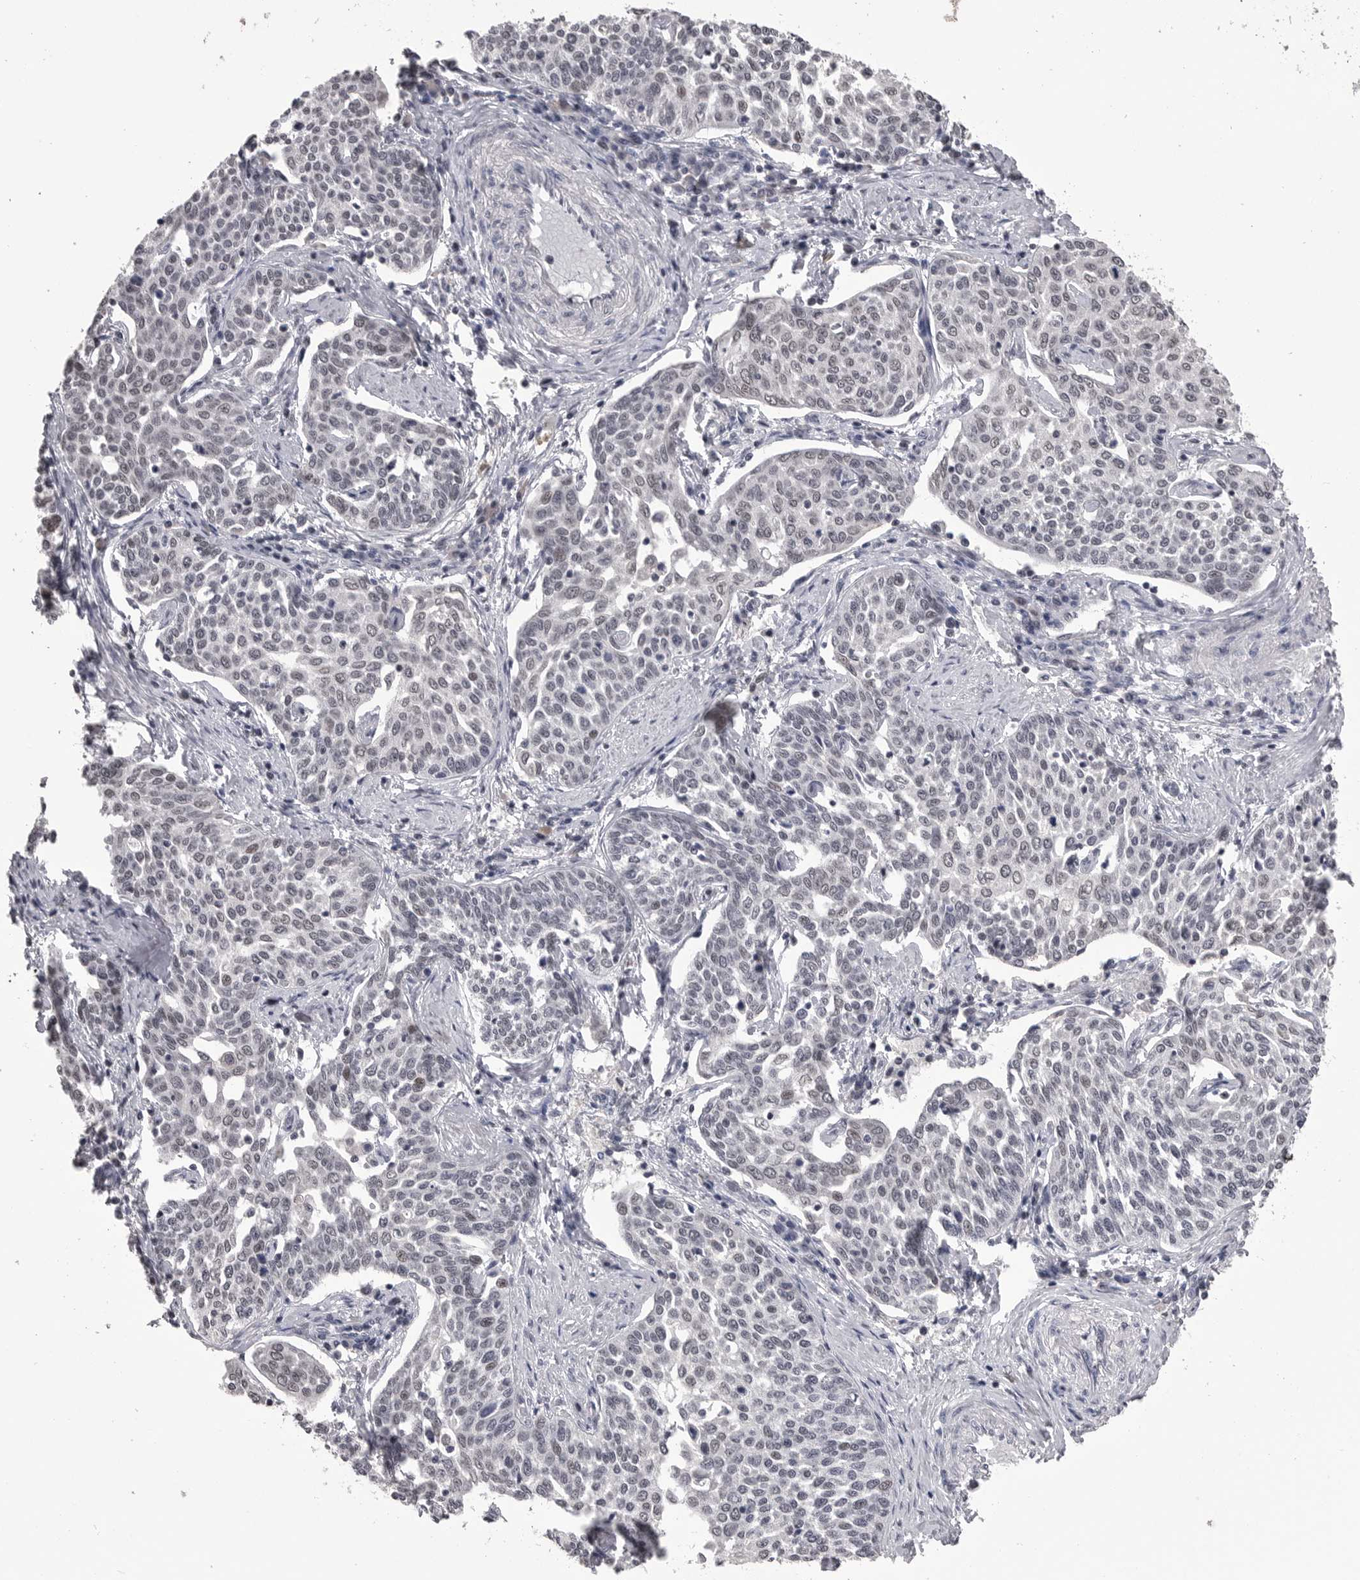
{"staining": {"intensity": "weak", "quantity": "25%-75%", "location": "nuclear"}, "tissue": "cervical cancer", "cell_type": "Tumor cells", "image_type": "cancer", "snomed": [{"axis": "morphology", "description": "Squamous cell carcinoma, NOS"}, {"axis": "topography", "description": "Cervix"}], "caption": "Protein analysis of cervical cancer tissue exhibits weak nuclear staining in about 25%-75% of tumor cells.", "gene": "DLG2", "patient": {"sex": "female", "age": 34}}